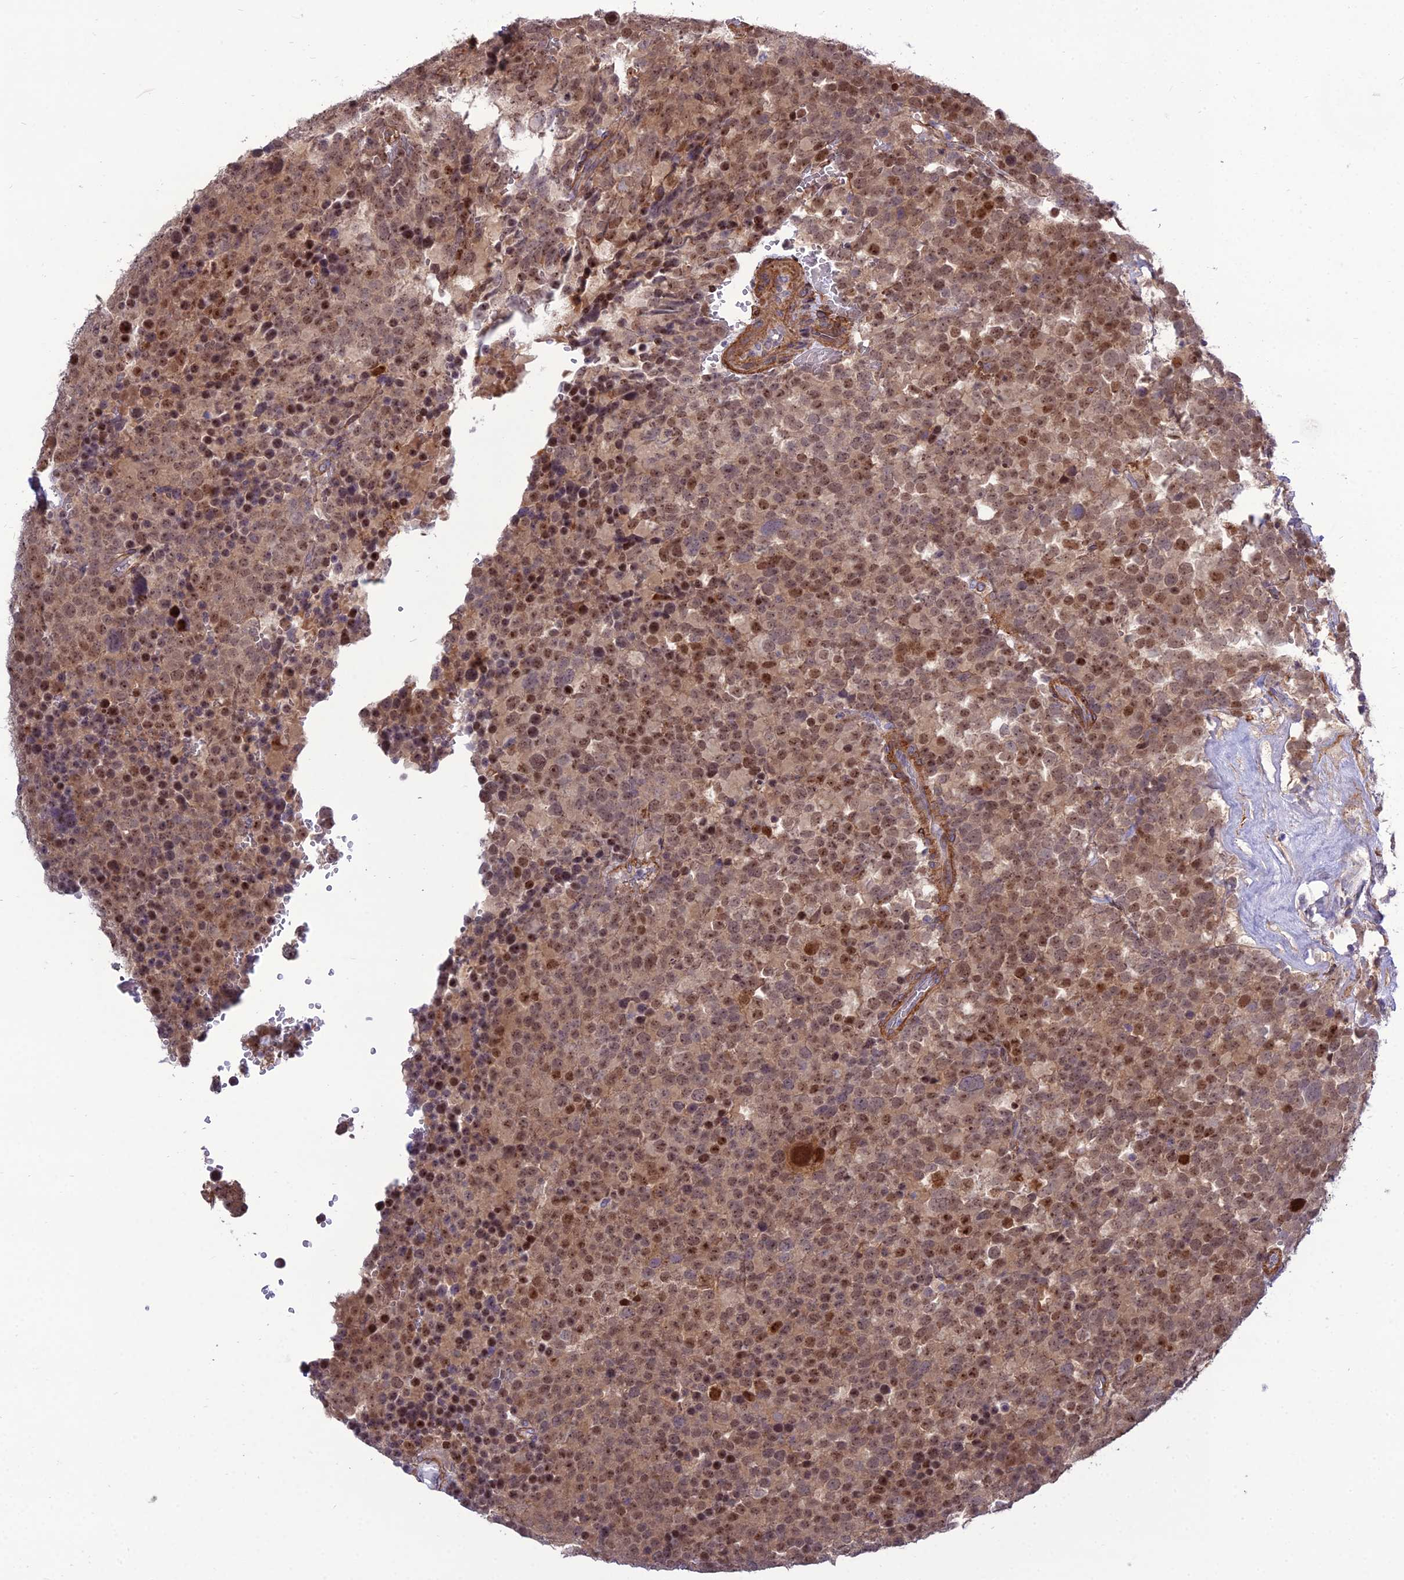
{"staining": {"intensity": "moderate", "quantity": ">75%", "location": "cytoplasmic/membranous,nuclear"}, "tissue": "testis cancer", "cell_type": "Tumor cells", "image_type": "cancer", "snomed": [{"axis": "morphology", "description": "Seminoma, NOS"}, {"axis": "topography", "description": "Testis"}], "caption": "Human testis cancer stained for a protein (brown) displays moderate cytoplasmic/membranous and nuclear positive staining in approximately >75% of tumor cells.", "gene": "TSPYL2", "patient": {"sex": "male", "age": 71}}